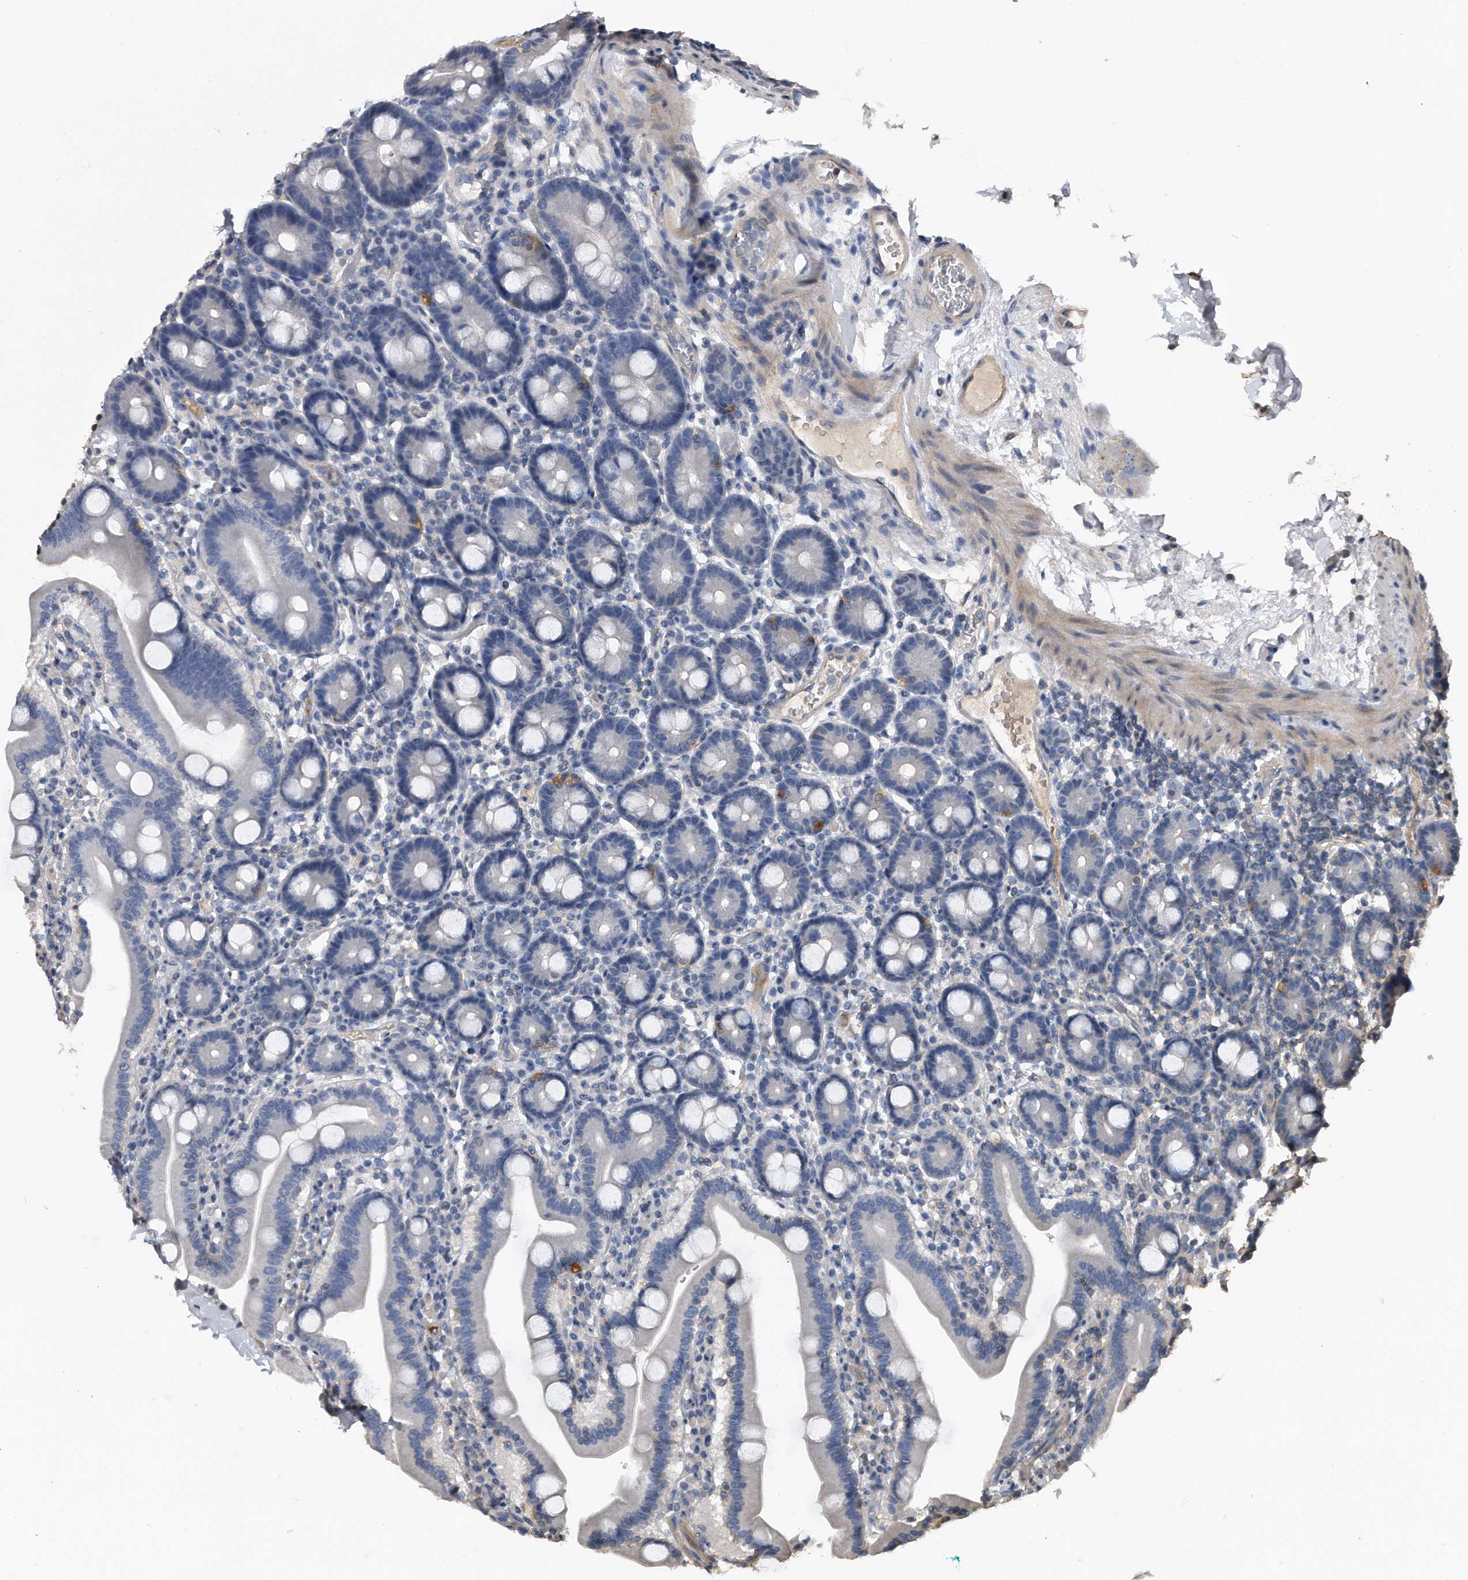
{"staining": {"intensity": "strong", "quantity": "<25%", "location": "cytoplasmic/membranous"}, "tissue": "duodenum", "cell_type": "Glandular cells", "image_type": "normal", "snomed": [{"axis": "morphology", "description": "Normal tissue, NOS"}, {"axis": "topography", "description": "Duodenum"}], "caption": "This is an image of immunohistochemistry (IHC) staining of benign duodenum, which shows strong expression in the cytoplasmic/membranous of glandular cells.", "gene": "KCND3", "patient": {"sex": "male", "age": 55}}